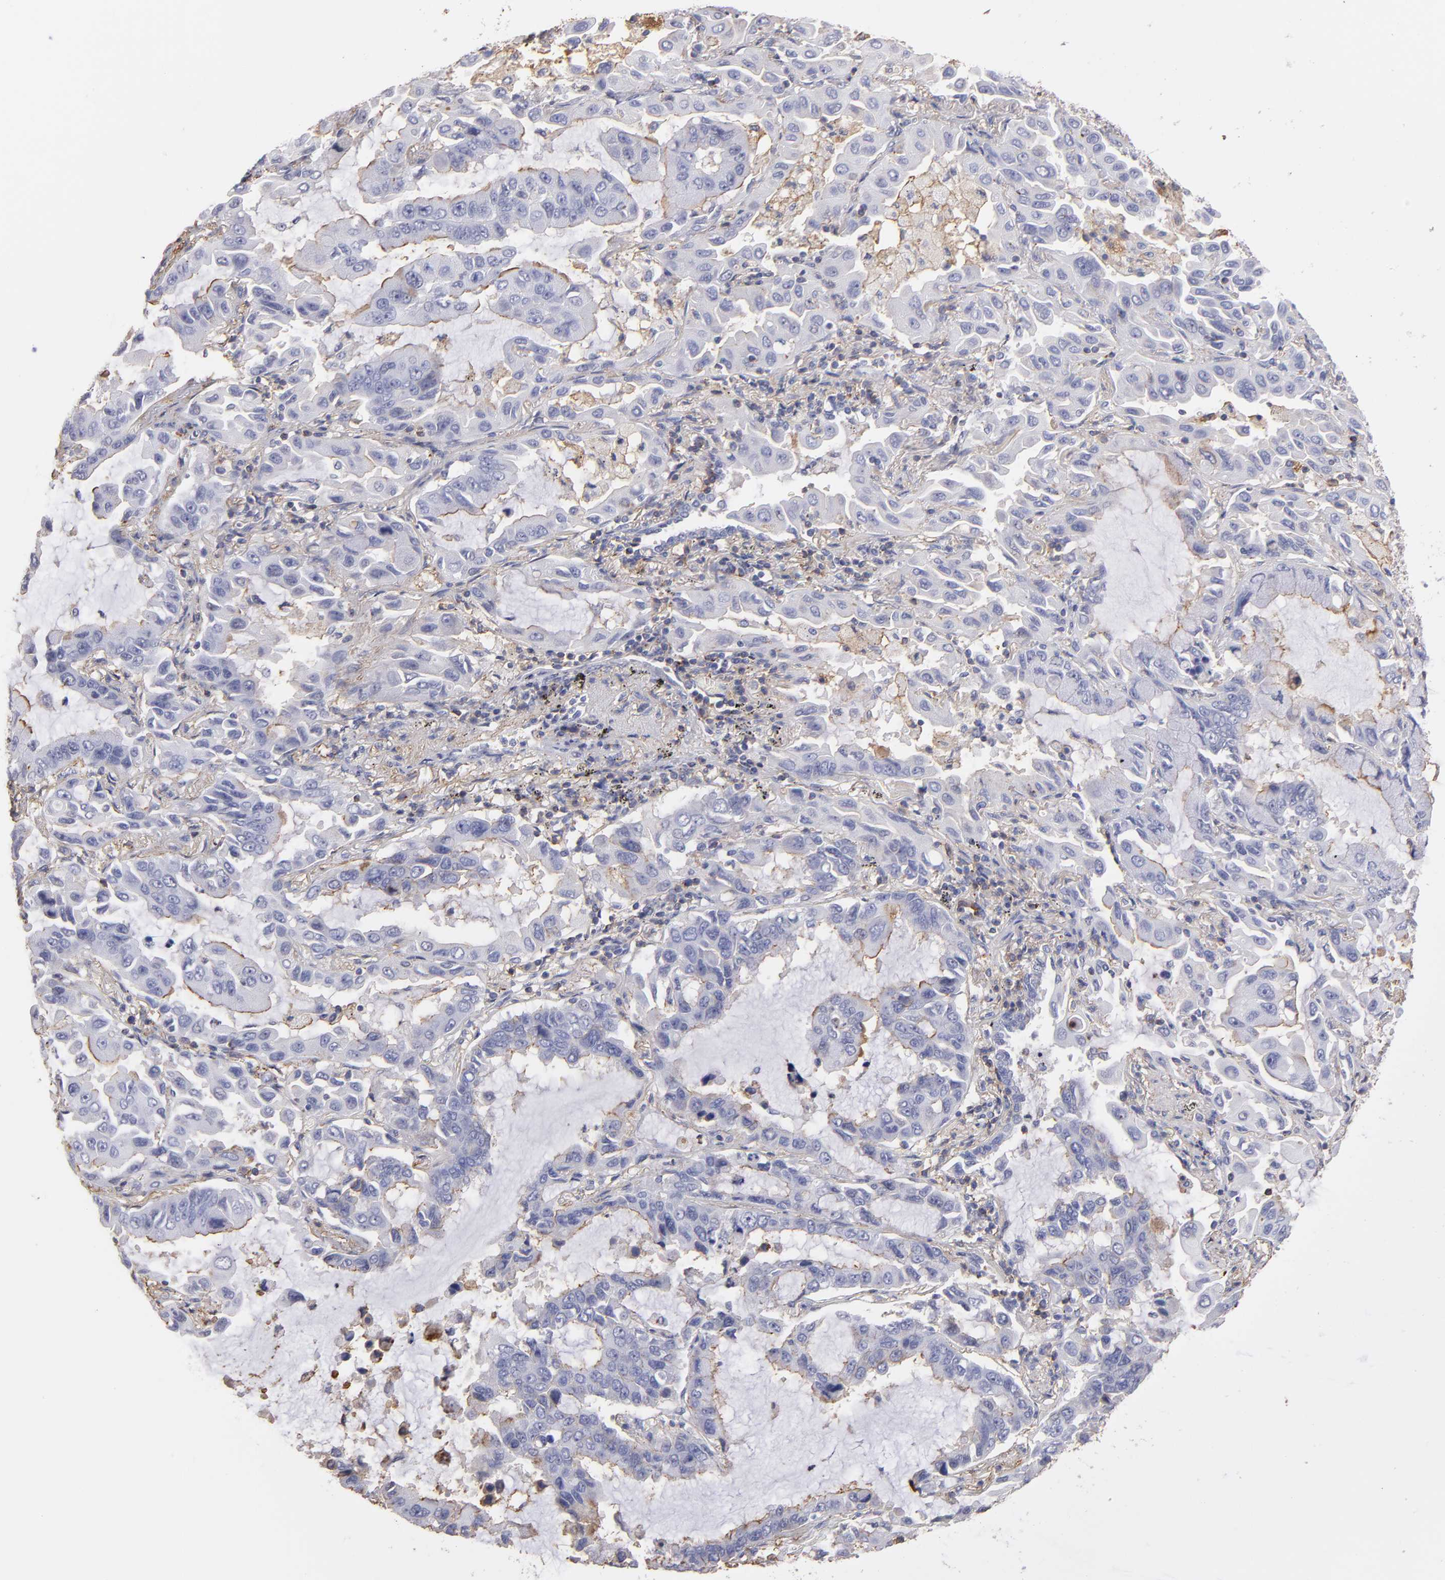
{"staining": {"intensity": "weak", "quantity": "<25%", "location": "cytoplasmic/membranous"}, "tissue": "lung cancer", "cell_type": "Tumor cells", "image_type": "cancer", "snomed": [{"axis": "morphology", "description": "Adenocarcinoma, NOS"}, {"axis": "topography", "description": "Lung"}], "caption": "Lung adenocarcinoma stained for a protein using immunohistochemistry displays no positivity tumor cells.", "gene": "ABCB1", "patient": {"sex": "male", "age": 64}}